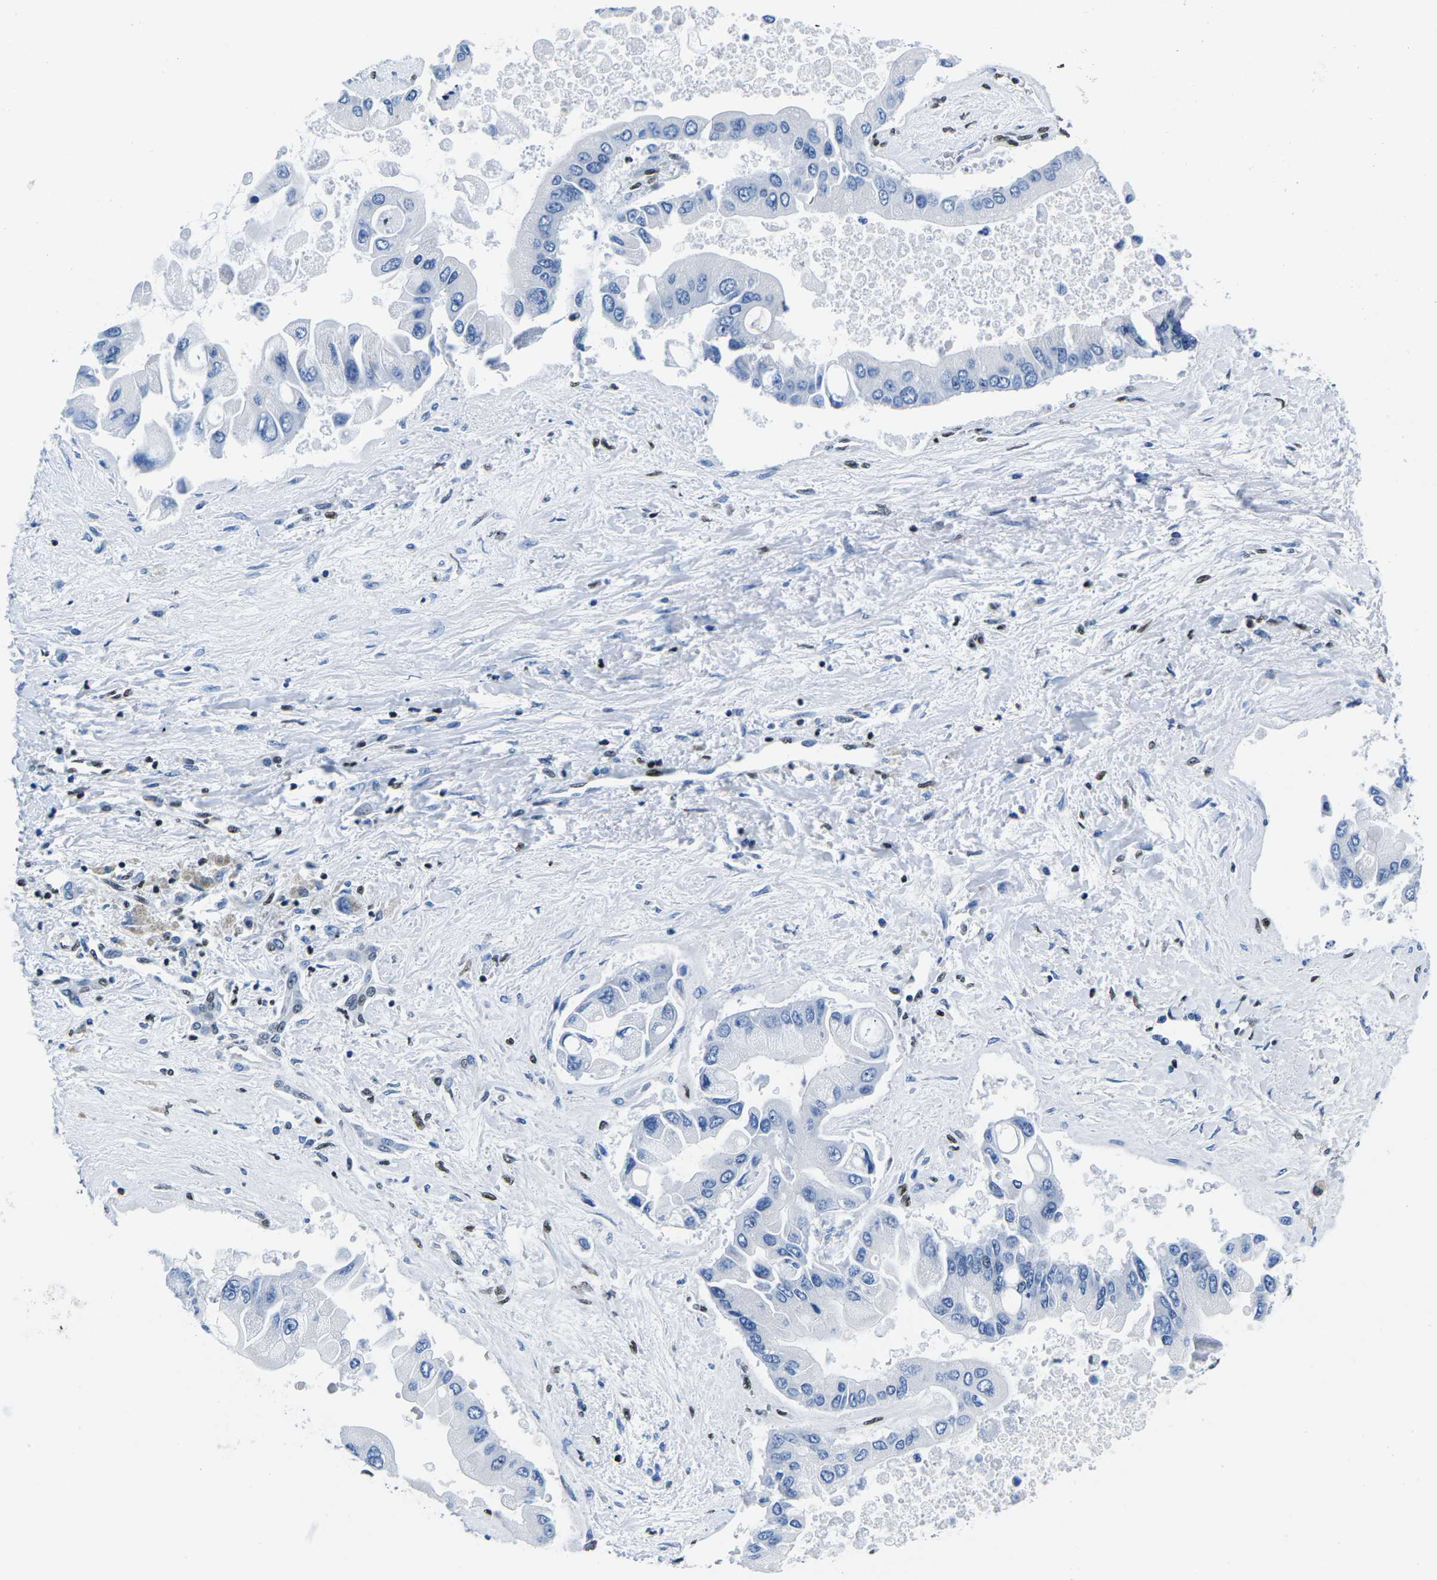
{"staining": {"intensity": "moderate", "quantity": "<25%", "location": "nuclear"}, "tissue": "liver cancer", "cell_type": "Tumor cells", "image_type": "cancer", "snomed": [{"axis": "morphology", "description": "Cholangiocarcinoma"}, {"axis": "topography", "description": "Liver"}], "caption": "DAB (3,3'-diaminobenzidine) immunohistochemical staining of human liver cholangiocarcinoma displays moderate nuclear protein positivity in approximately <25% of tumor cells. (Stains: DAB in brown, nuclei in blue, Microscopy: brightfield microscopy at high magnification).", "gene": "ATF1", "patient": {"sex": "male", "age": 50}}